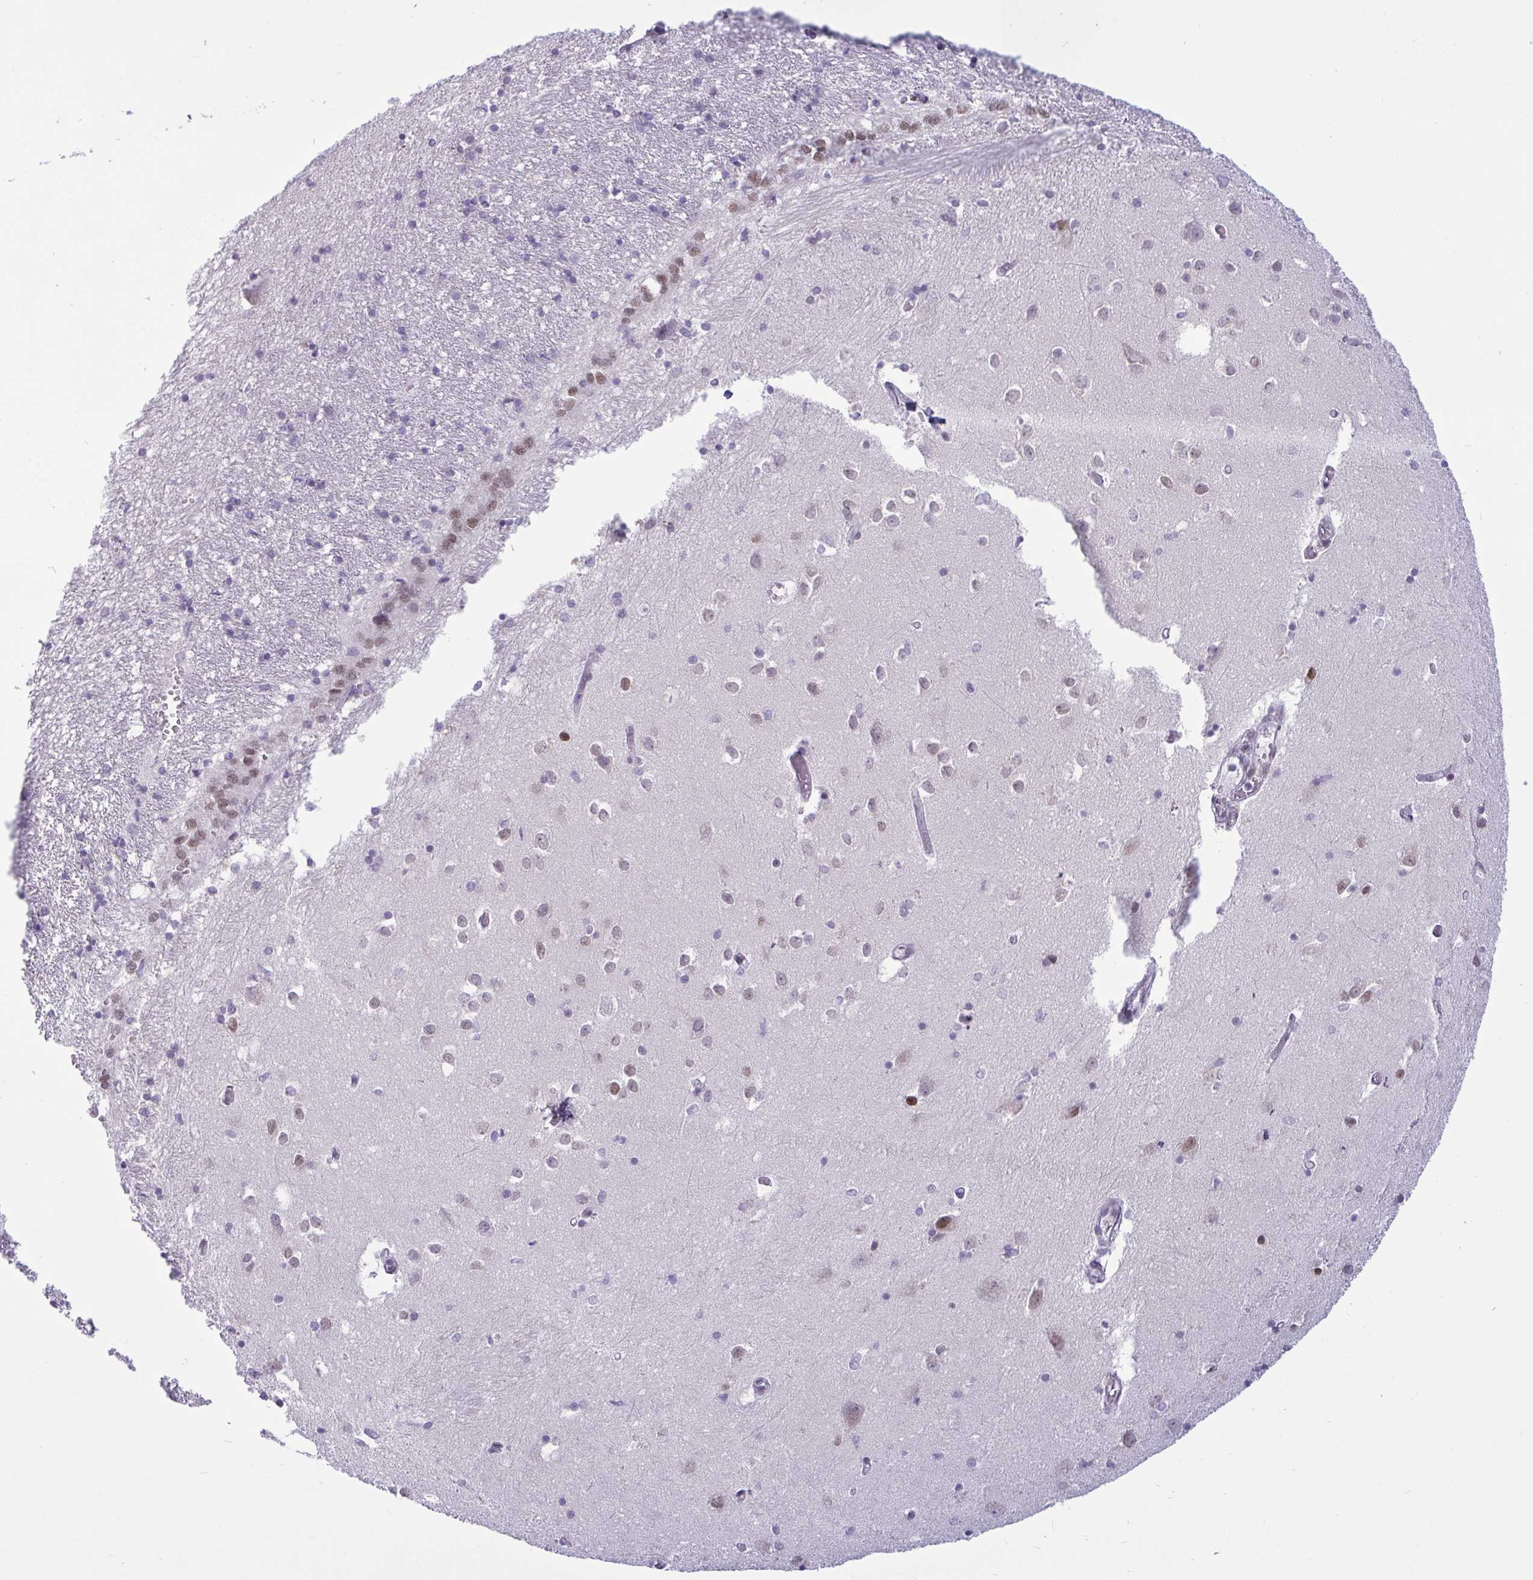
{"staining": {"intensity": "negative", "quantity": "none", "location": "none"}, "tissue": "caudate", "cell_type": "Glial cells", "image_type": "normal", "snomed": [{"axis": "morphology", "description": "Normal tissue, NOS"}, {"axis": "topography", "description": "Lateral ventricle wall"}, {"axis": "topography", "description": "Hippocampus"}], "caption": "IHC of unremarkable human caudate demonstrates no staining in glial cells. The staining is performed using DAB brown chromogen with nuclei counter-stained in using hematoxylin.", "gene": "CBFA2T2", "patient": {"sex": "female", "age": 63}}